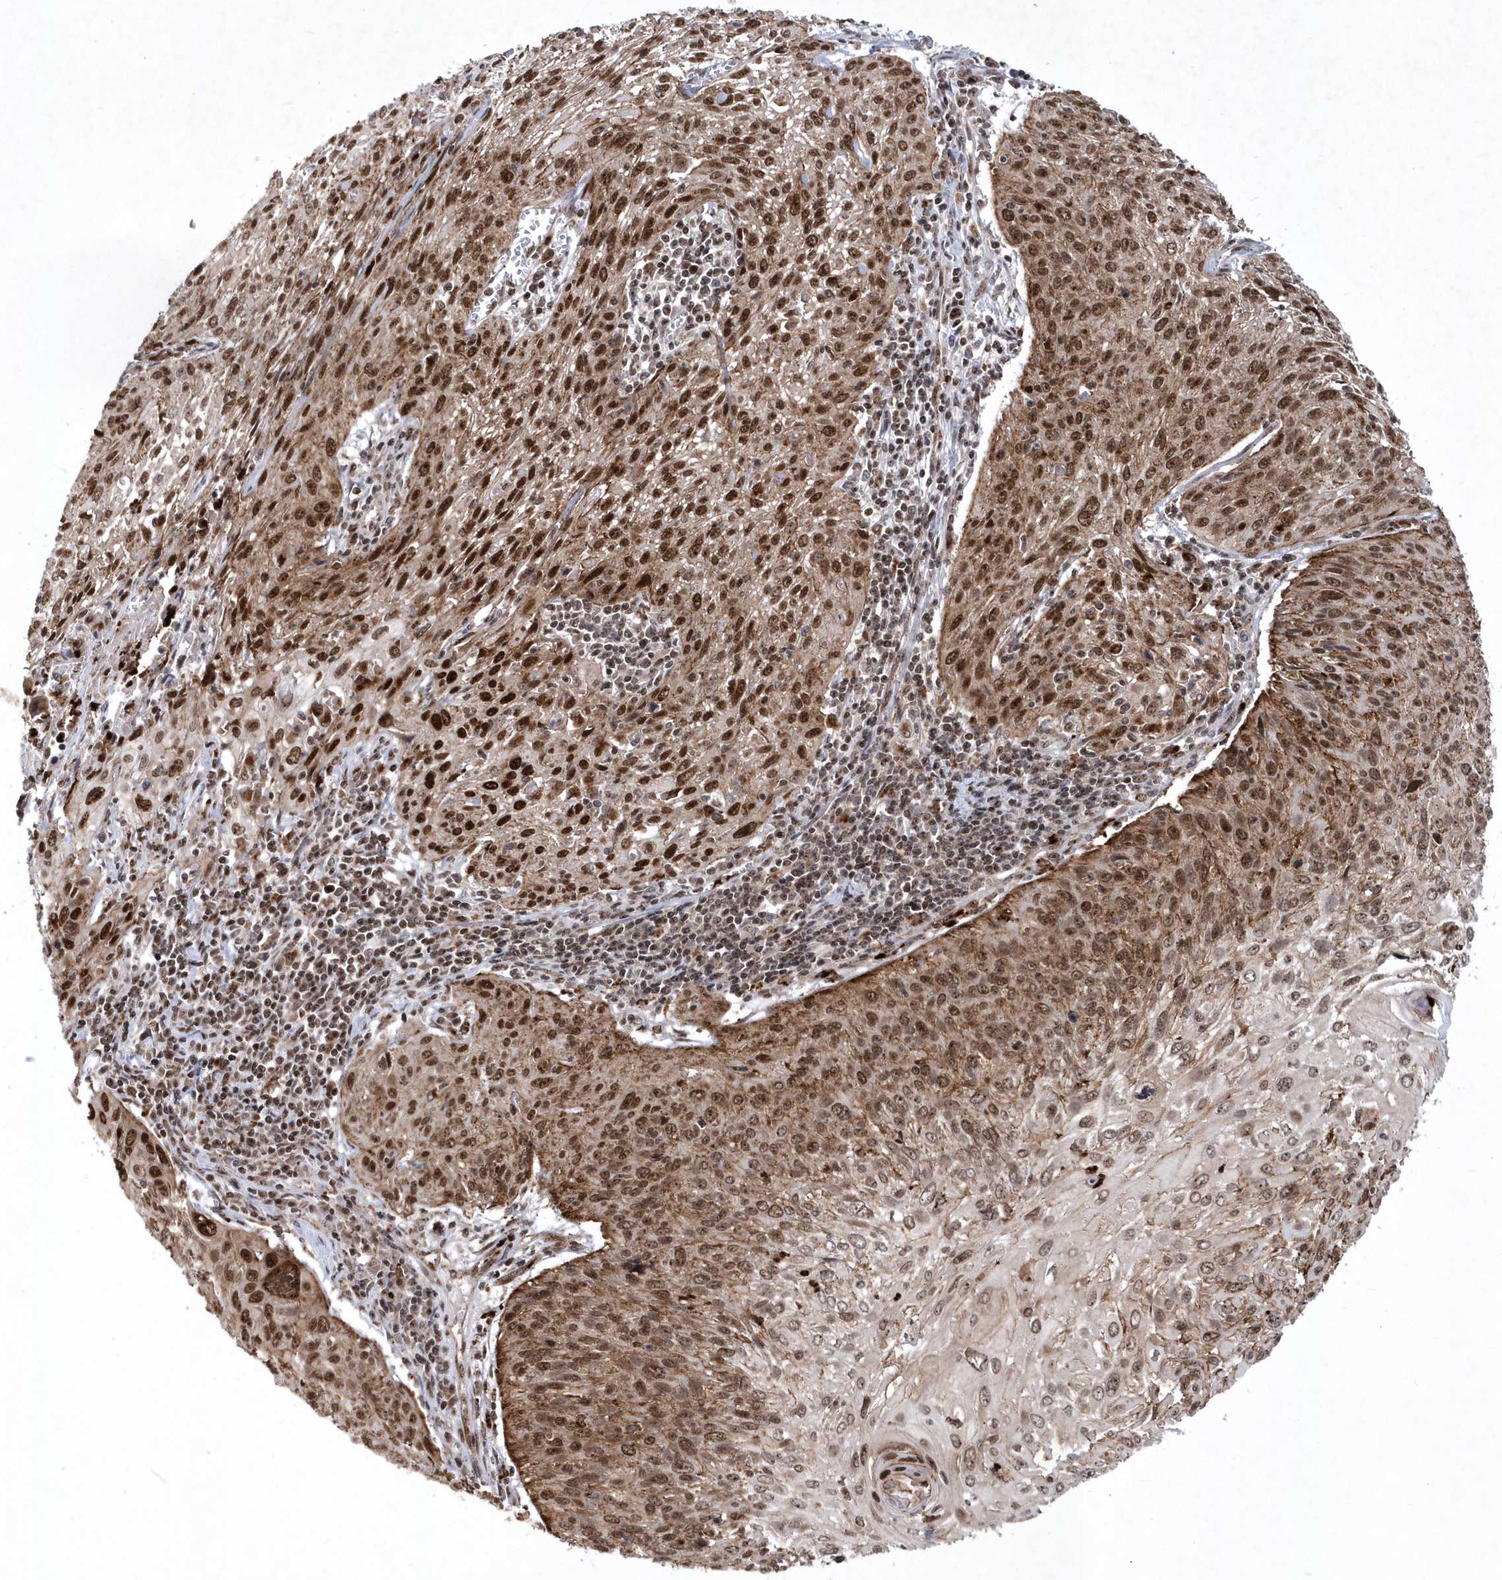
{"staining": {"intensity": "strong", "quantity": "25%-75%", "location": "cytoplasmic/membranous,nuclear"}, "tissue": "cervical cancer", "cell_type": "Tumor cells", "image_type": "cancer", "snomed": [{"axis": "morphology", "description": "Squamous cell carcinoma, NOS"}, {"axis": "topography", "description": "Cervix"}], "caption": "Tumor cells demonstrate high levels of strong cytoplasmic/membranous and nuclear expression in approximately 25%-75% of cells in human cervical cancer (squamous cell carcinoma). (IHC, brightfield microscopy, high magnification).", "gene": "SOWAHB", "patient": {"sex": "female", "age": 51}}